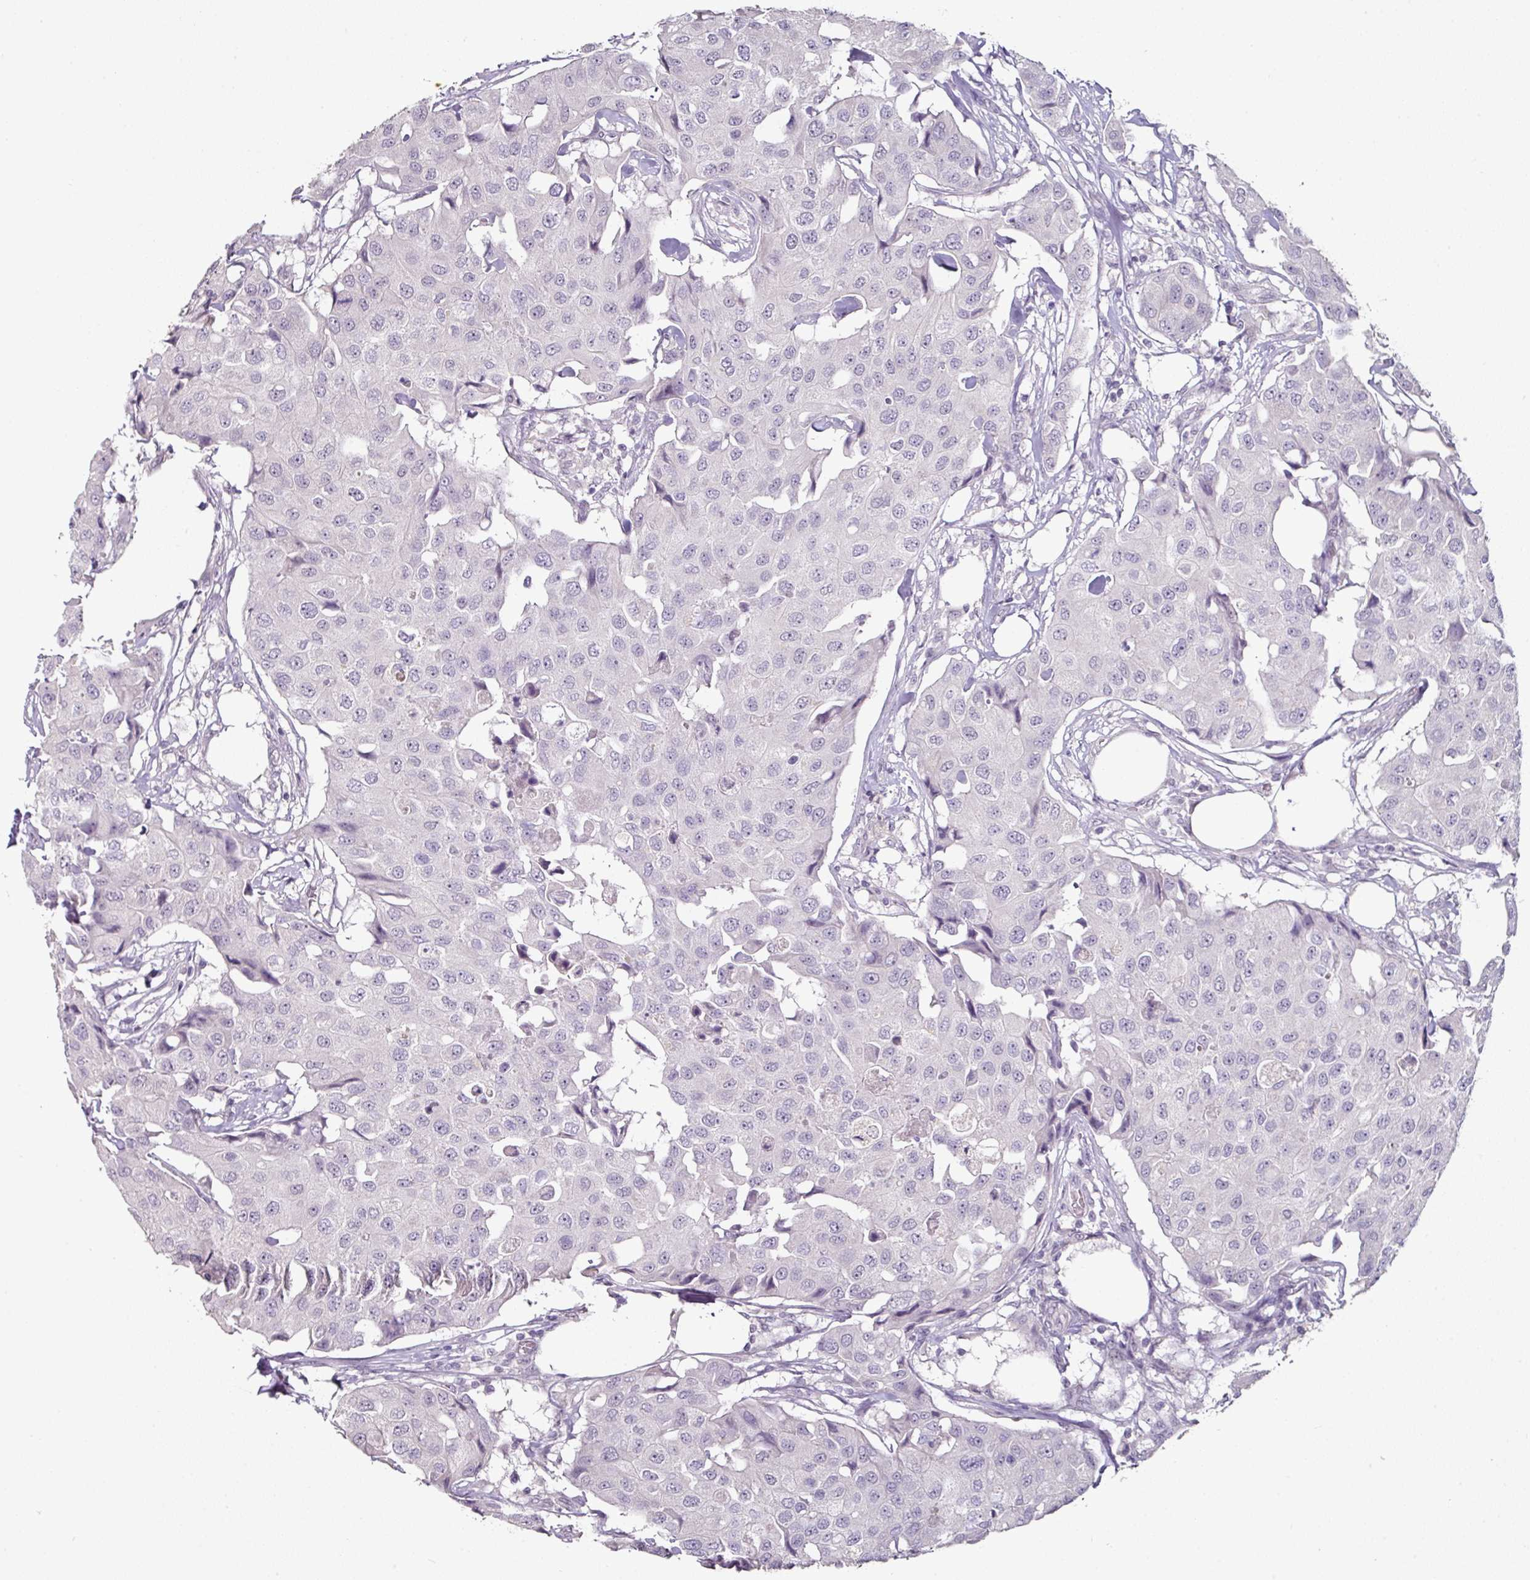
{"staining": {"intensity": "negative", "quantity": "none", "location": "none"}, "tissue": "breast cancer", "cell_type": "Tumor cells", "image_type": "cancer", "snomed": [{"axis": "morphology", "description": "Duct carcinoma"}, {"axis": "topography", "description": "Breast"}], "caption": "High power microscopy micrograph of an IHC image of breast cancer, revealing no significant positivity in tumor cells.", "gene": "ELK1", "patient": {"sex": "female", "age": 80}}